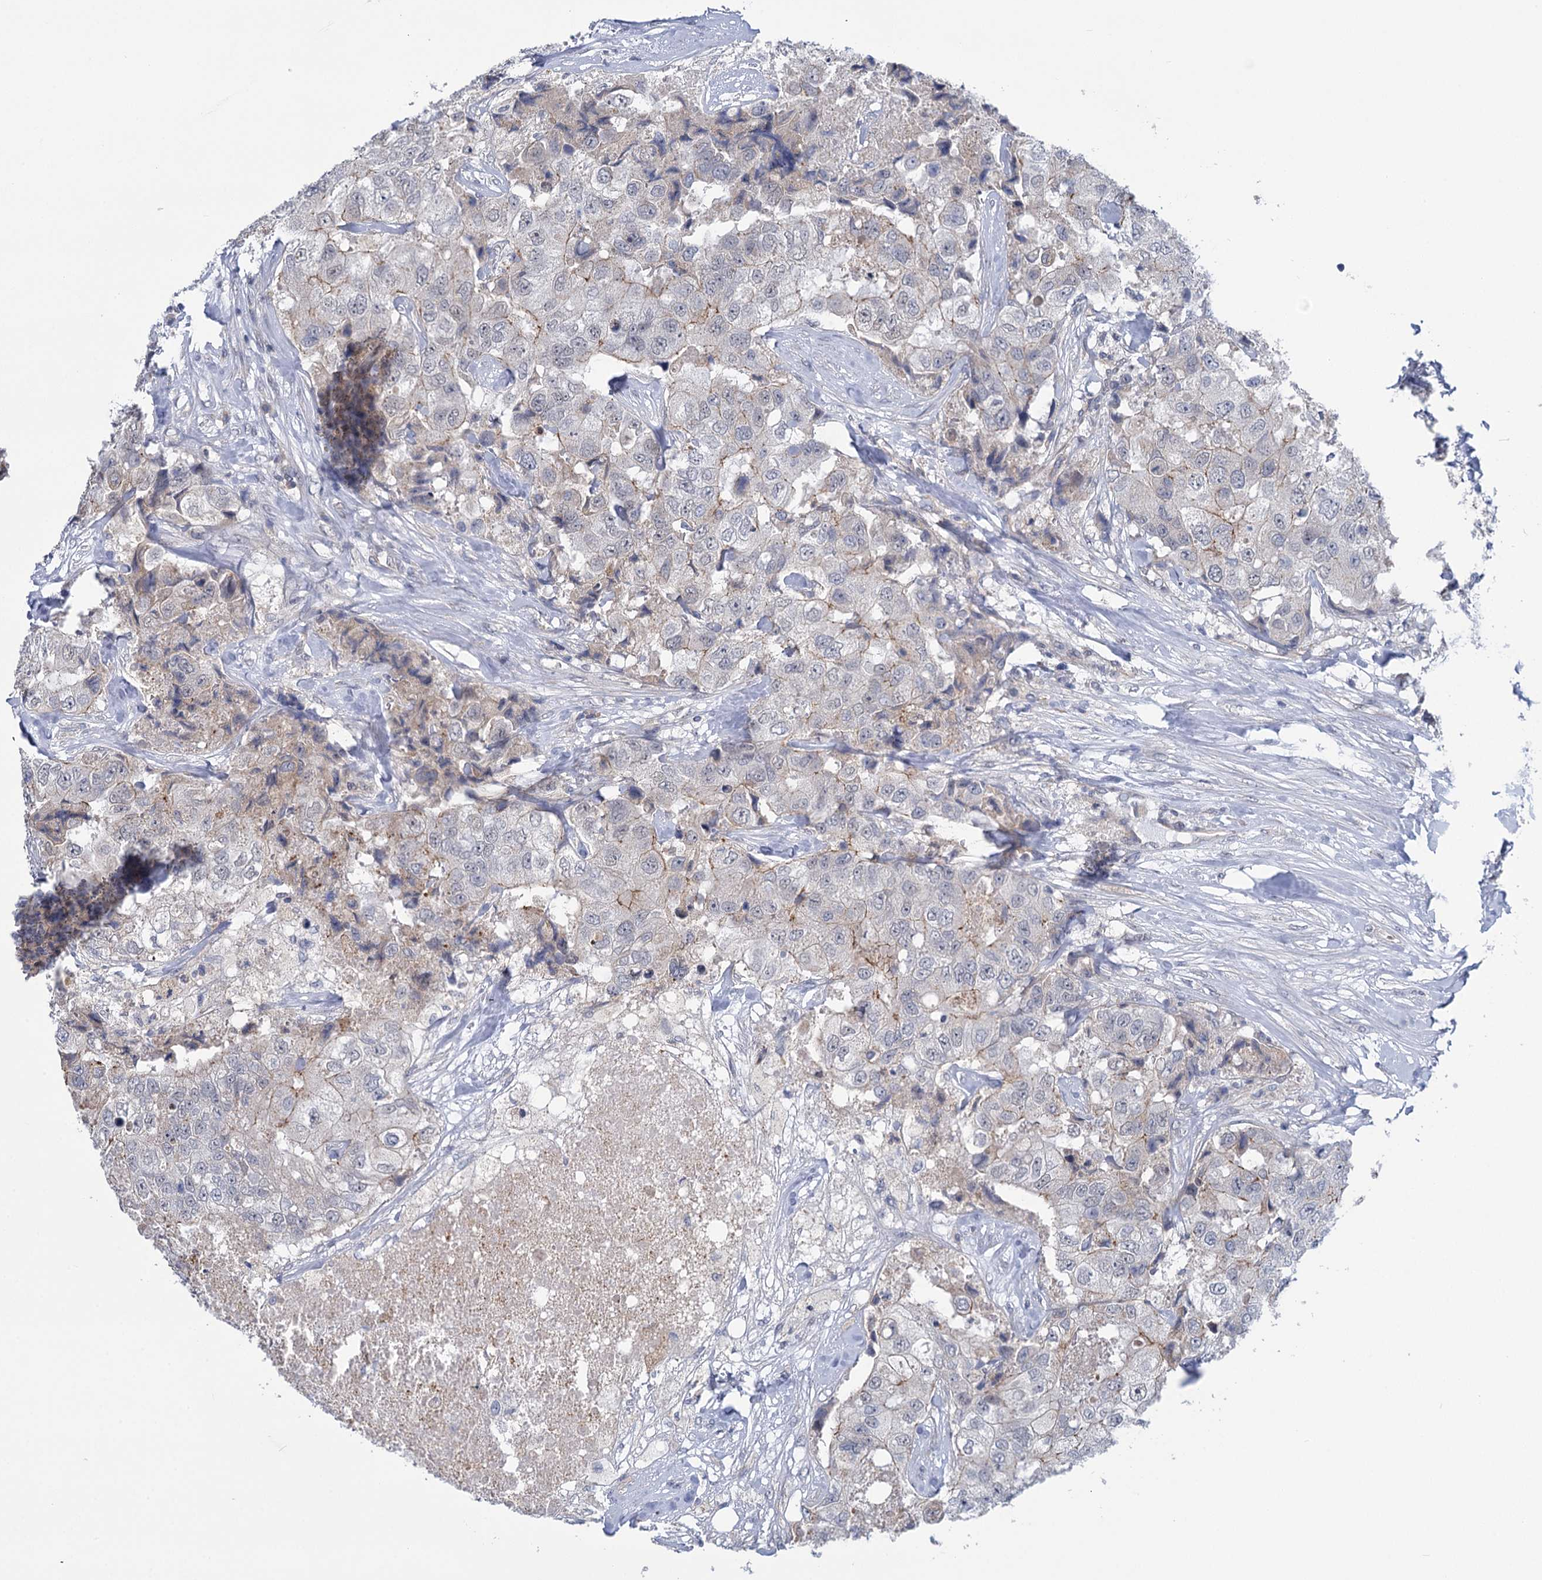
{"staining": {"intensity": "moderate", "quantity": "<25%", "location": "cytoplasmic/membranous"}, "tissue": "breast cancer", "cell_type": "Tumor cells", "image_type": "cancer", "snomed": [{"axis": "morphology", "description": "Duct carcinoma"}, {"axis": "topography", "description": "Breast"}], "caption": "Tumor cells display low levels of moderate cytoplasmic/membranous staining in about <25% of cells in human breast cancer (invasive ductal carcinoma).", "gene": "MBLAC2", "patient": {"sex": "female", "age": 62}}